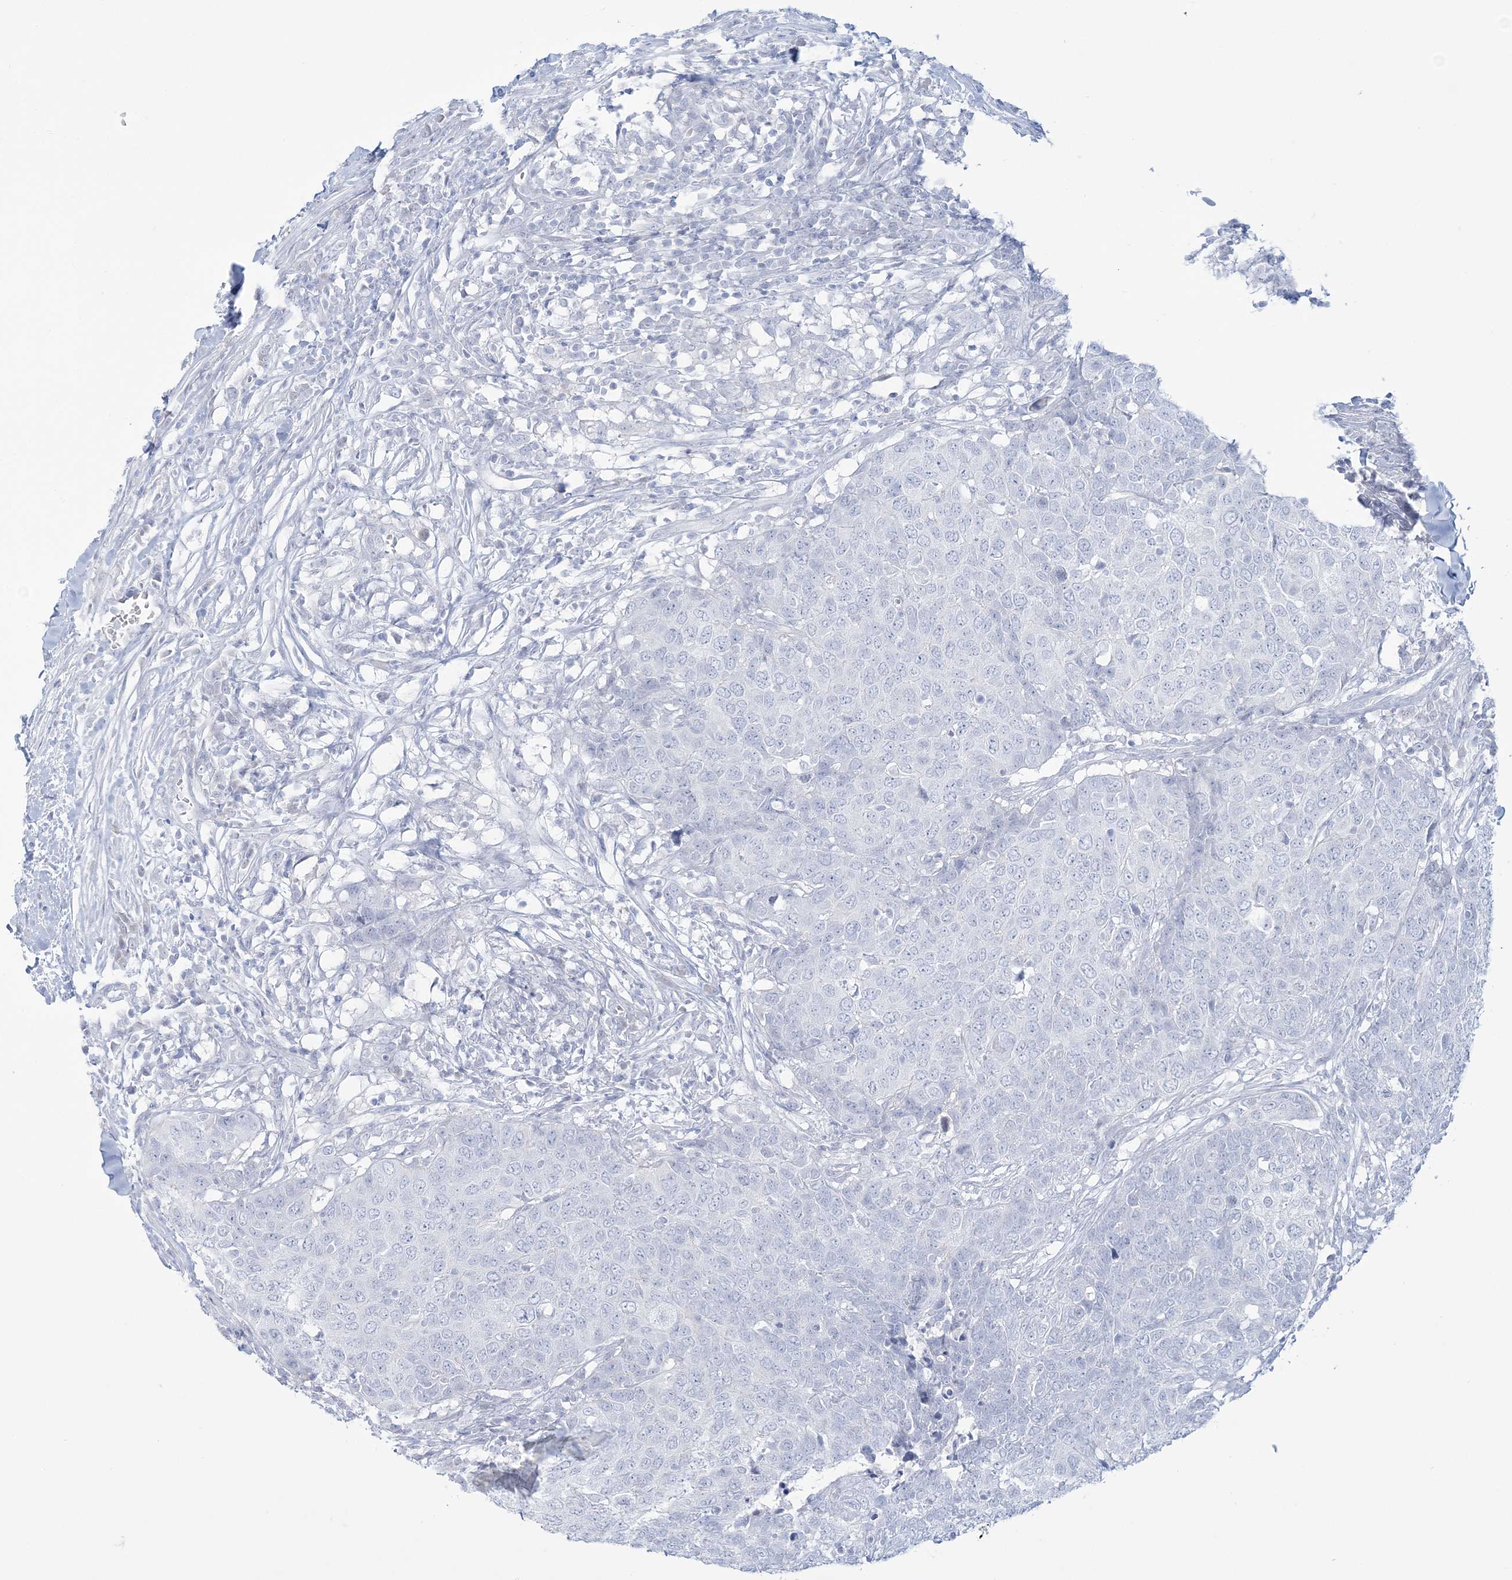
{"staining": {"intensity": "negative", "quantity": "none", "location": "none"}, "tissue": "head and neck cancer", "cell_type": "Tumor cells", "image_type": "cancer", "snomed": [{"axis": "morphology", "description": "Squamous cell carcinoma, NOS"}, {"axis": "topography", "description": "Head-Neck"}], "caption": "The photomicrograph reveals no significant staining in tumor cells of head and neck squamous cell carcinoma.", "gene": "ADGB", "patient": {"sex": "male", "age": 66}}